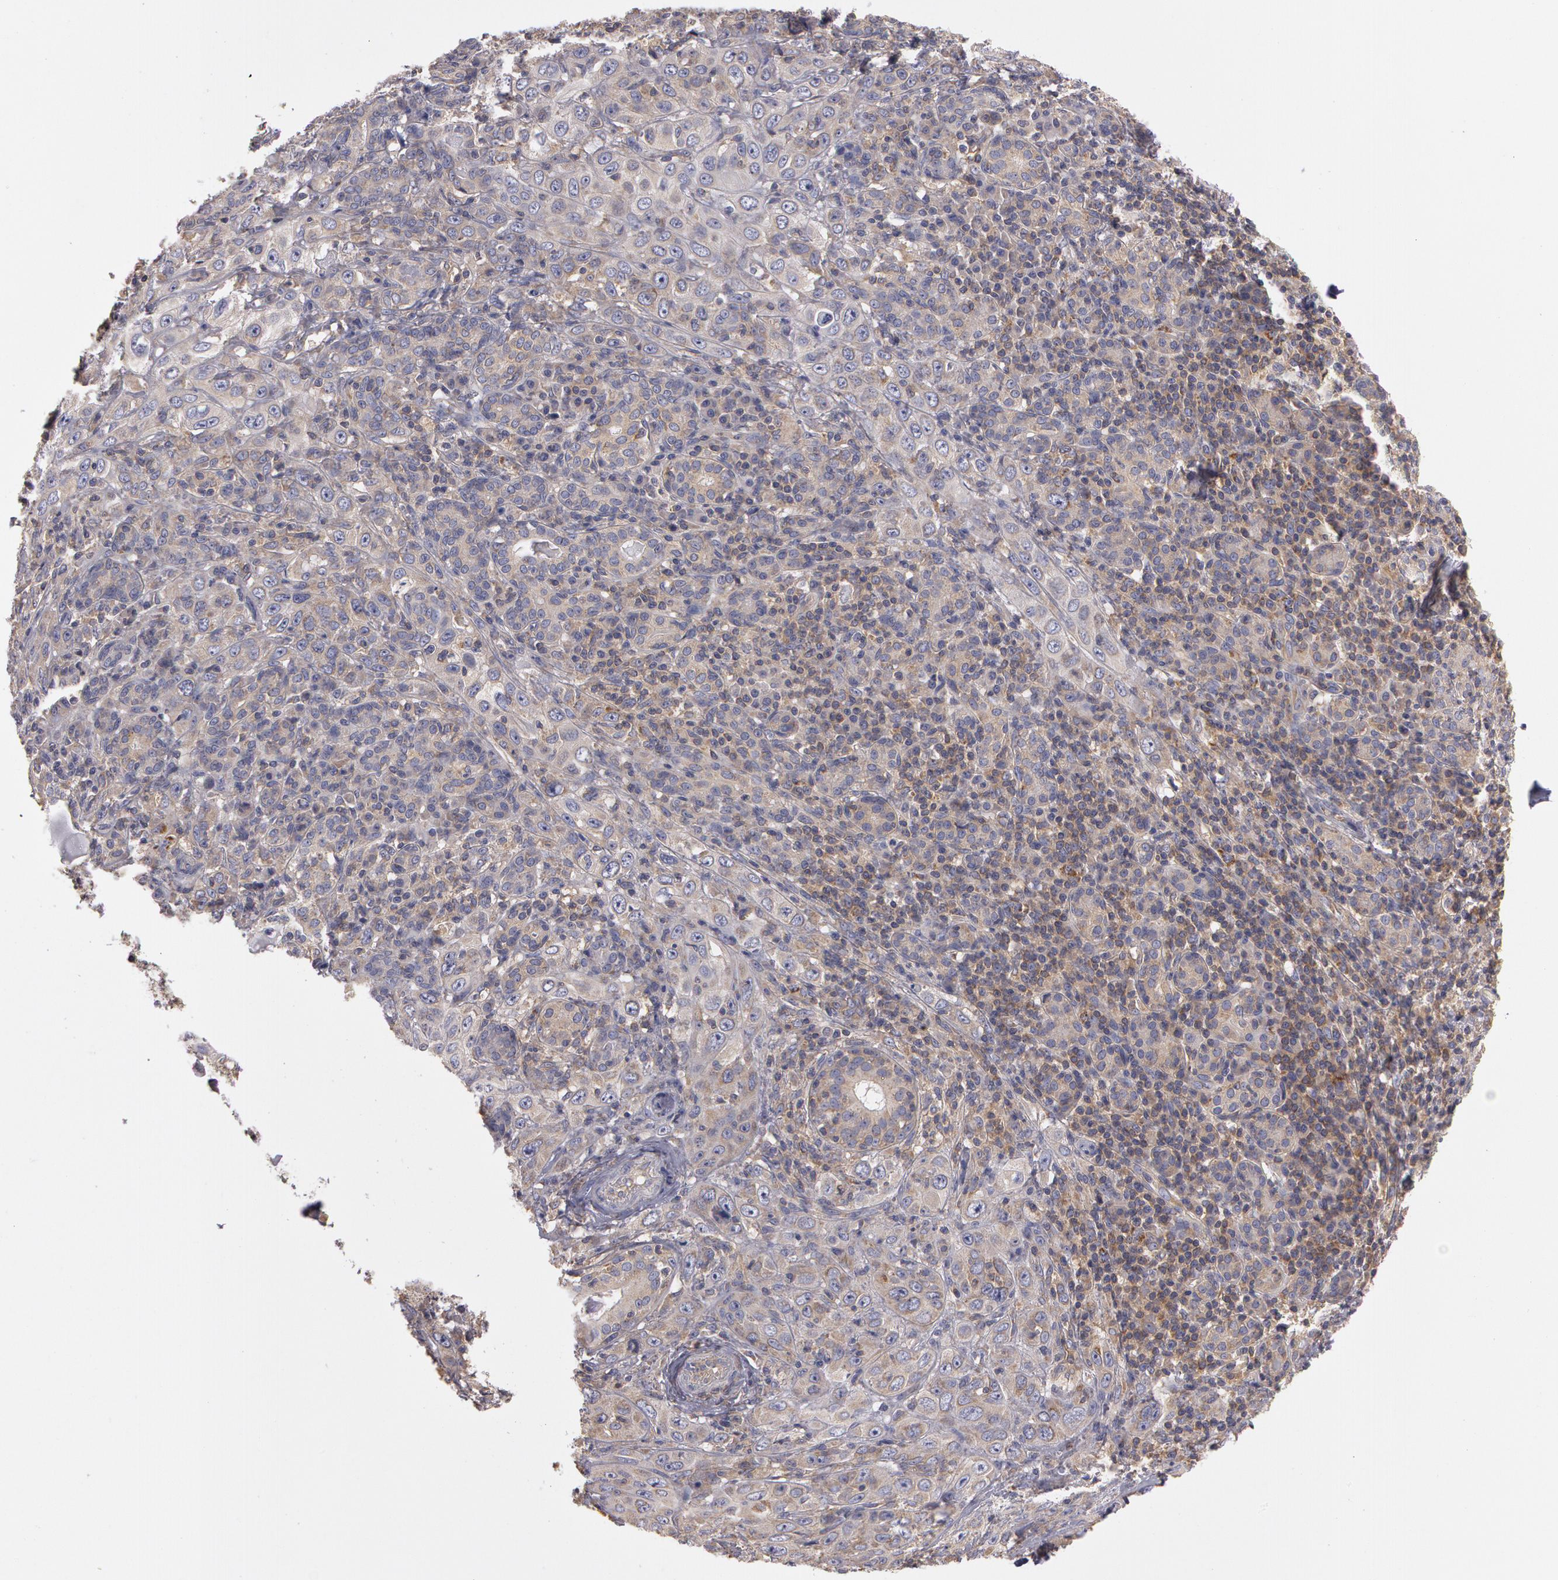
{"staining": {"intensity": "weak", "quantity": "<25%", "location": "cytoplasmic/membranous"}, "tissue": "skin cancer", "cell_type": "Tumor cells", "image_type": "cancer", "snomed": [{"axis": "morphology", "description": "Squamous cell carcinoma, NOS"}, {"axis": "topography", "description": "Skin"}], "caption": "Squamous cell carcinoma (skin) stained for a protein using immunohistochemistry (IHC) exhibits no staining tumor cells.", "gene": "NEK9", "patient": {"sex": "male", "age": 84}}